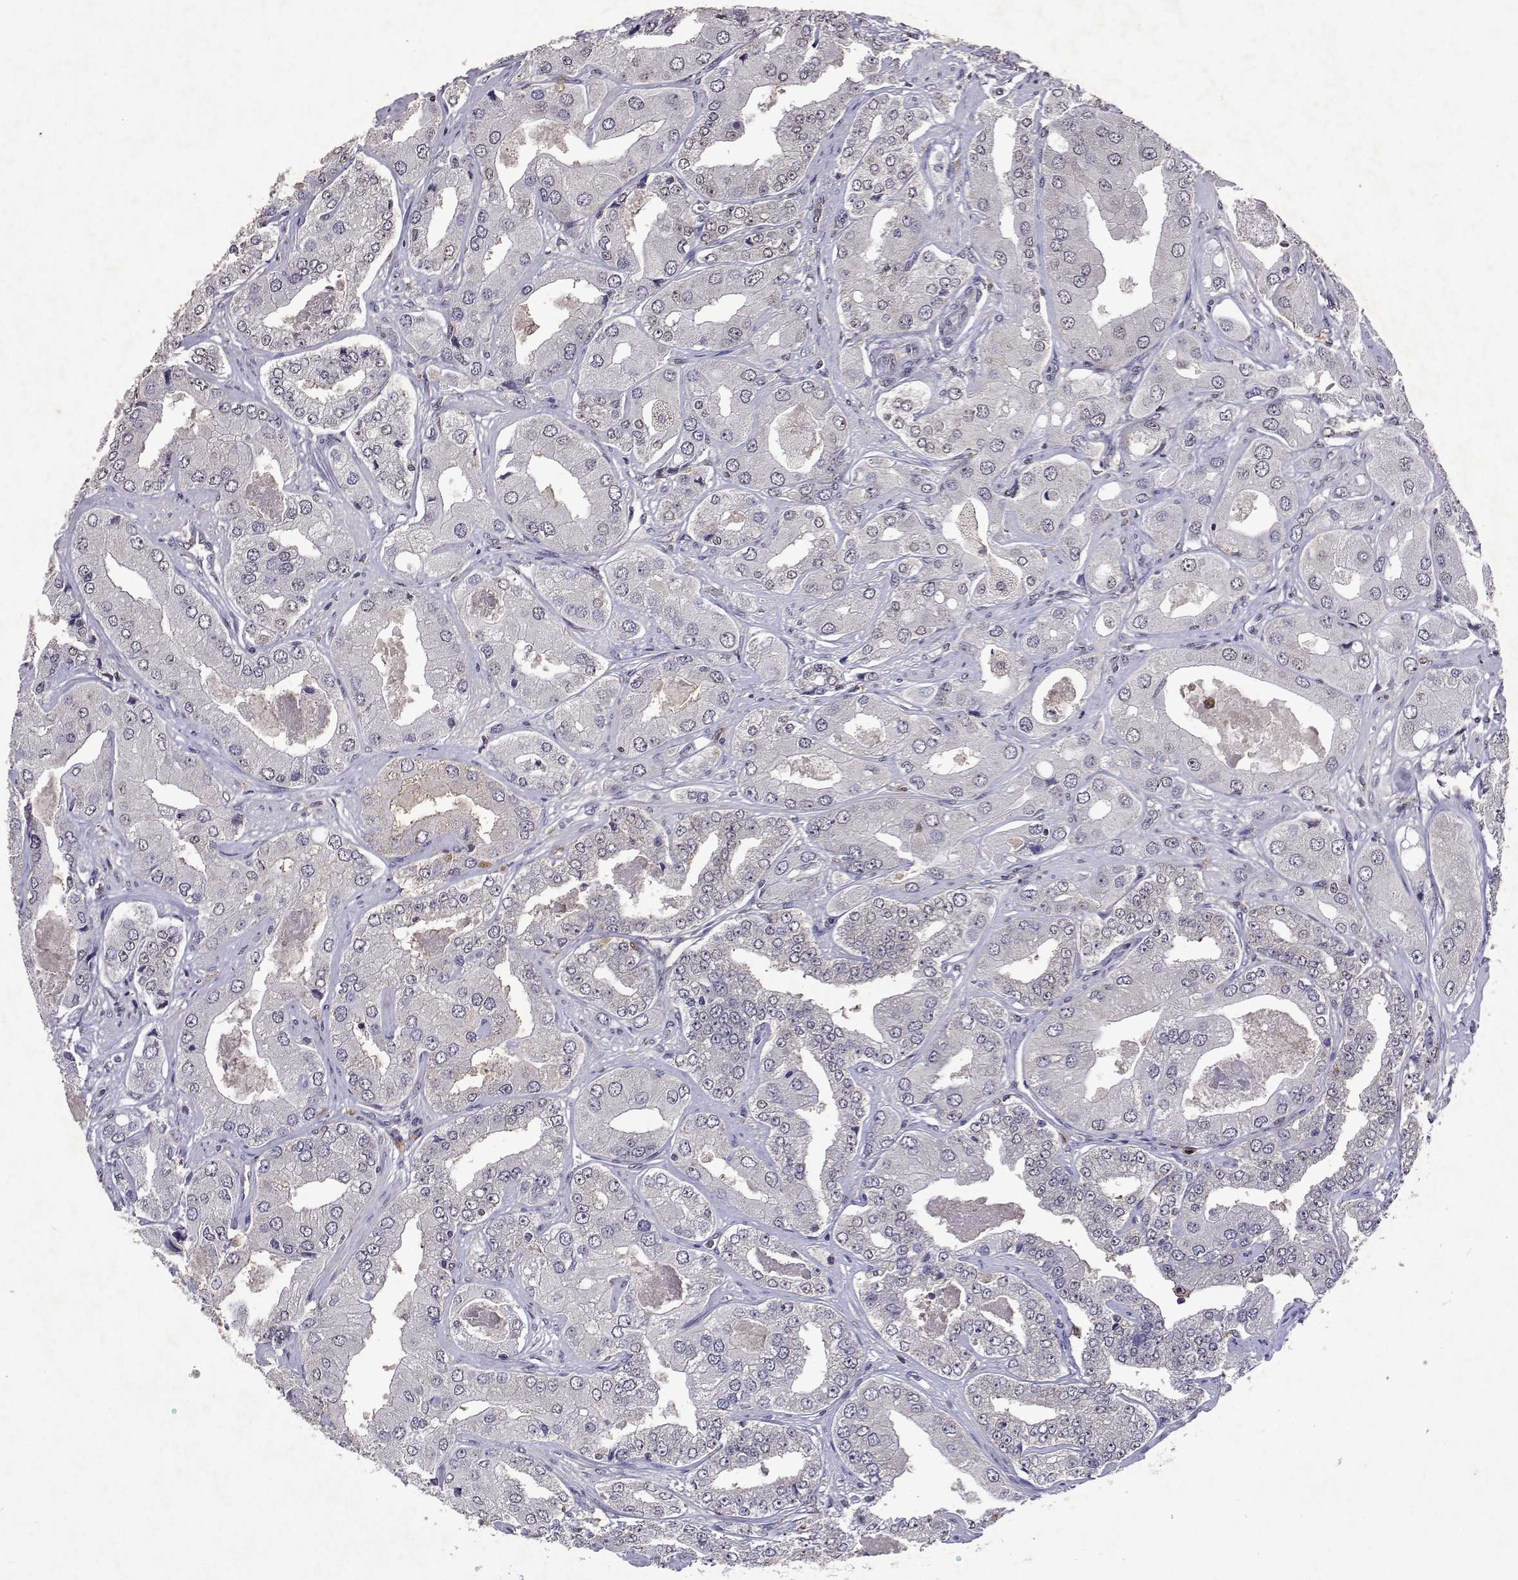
{"staining": {"intensity": "negative", "quantity": "none", "location": "none"}, "tissue": "prostate cancer", "cell_type": "Tumor cells", "image_type": "cancer", "snomed": [{"axis": "morphology", "description": "Adenocarcinoma, Low grade"}, {"axis": "topography", "description": "Prostate"}], "caption": "IHC of prostate cancer reveals no staining in tumor cells.", "gene": "APAF1", "patient": {"sex": "male", "age": 60}}